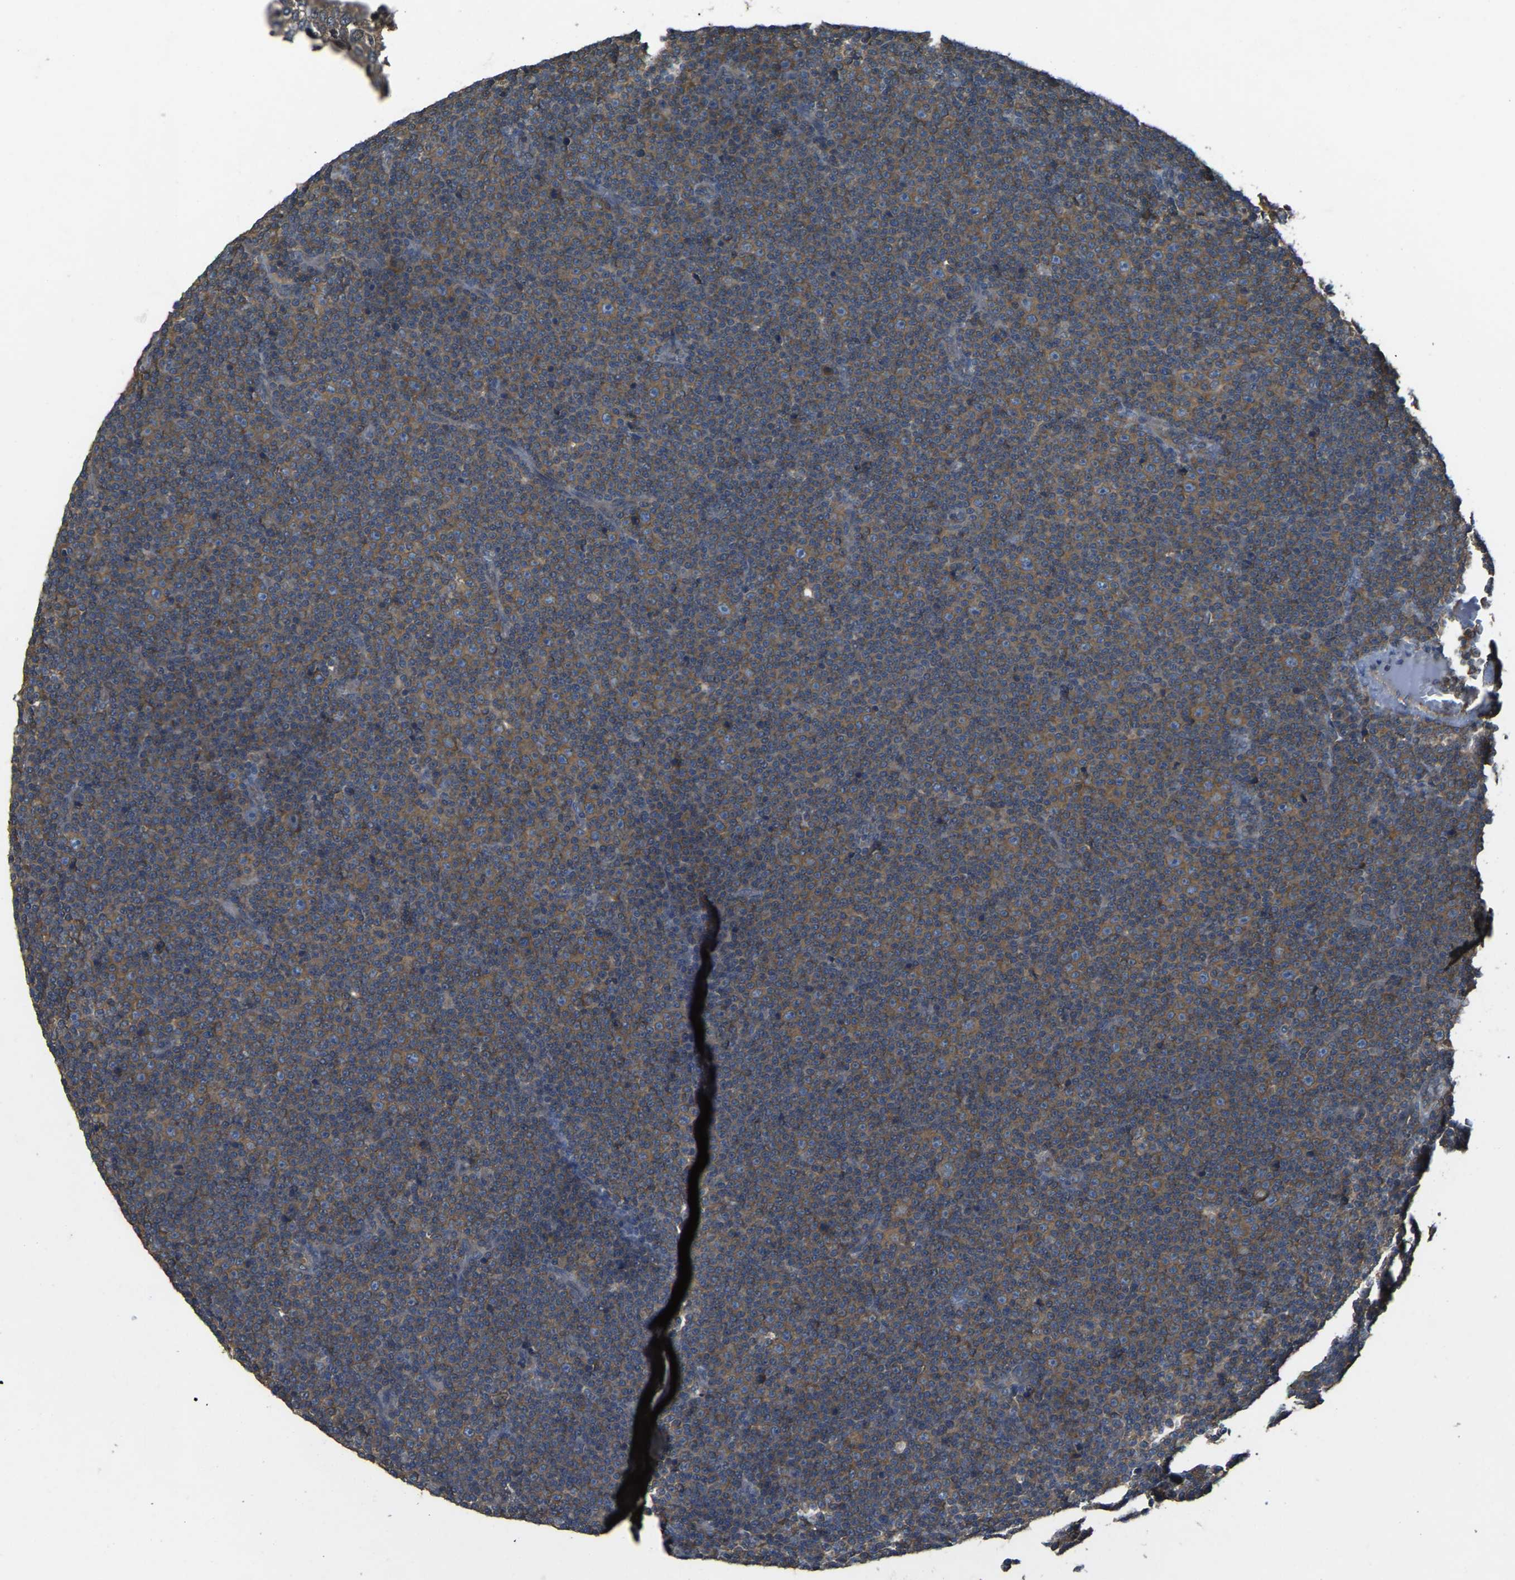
{"staining": {"intensity": "moderate", "quantity": ">75%", "location": "cytoplasmic/membranous"}, "tissue": "lymphoma", "cell_type": "Tumor cells", "image_type": "cancer", "snomed": [{"axis": "morphology", "description": "Malignant lymphoma, non-Hodgkin's type, Low grade"}, {"axis": "topography", "description": "Lymph node"}], "caption": "Immunohistochemical staining of lymphoma shows moderate cytoplasmic/membranous protein expression in approximately >75% of tumor cells.", "gene": "AIMP1", "patient": {"sex": "female", "age": 67}}